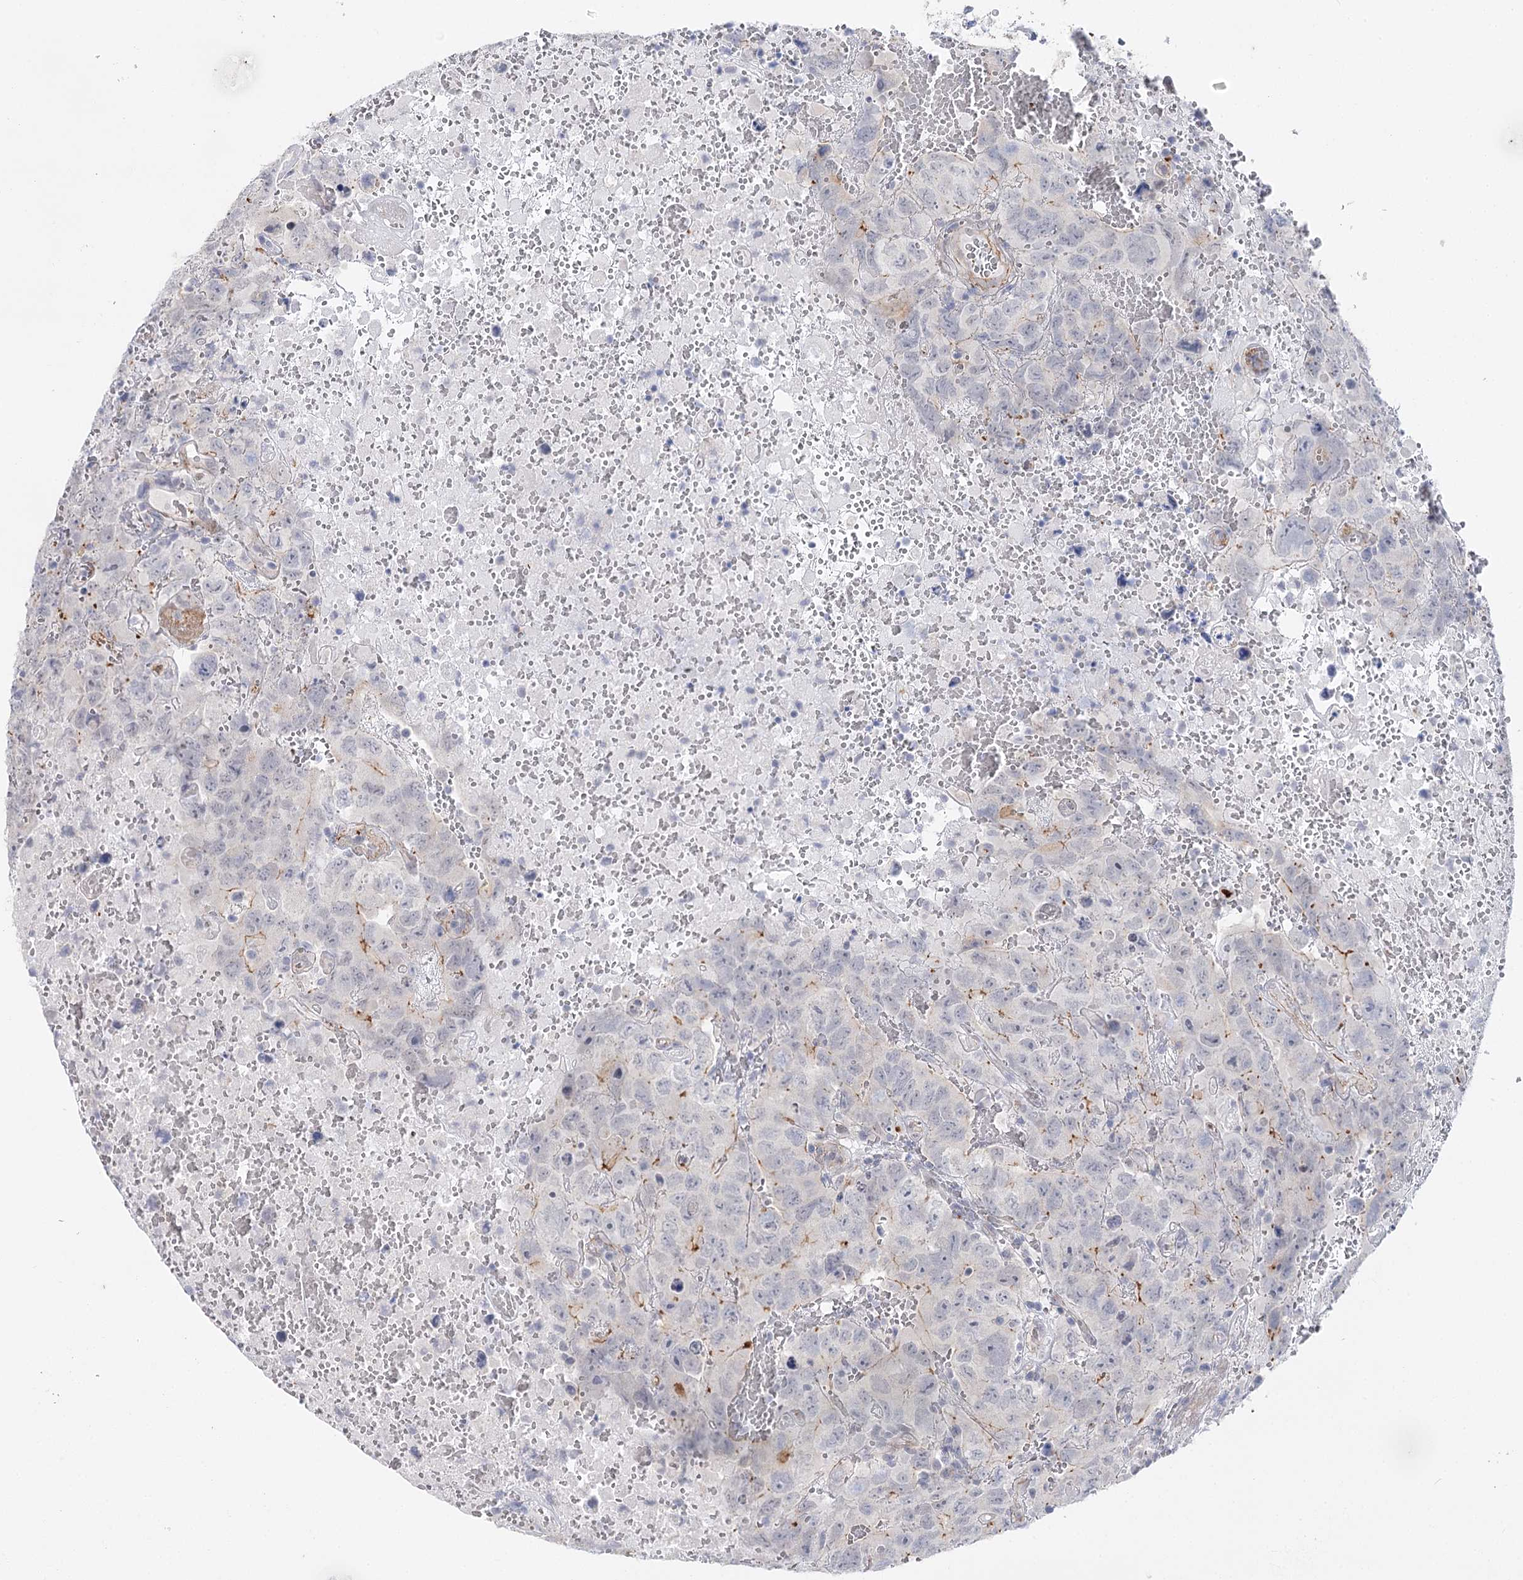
{"staining": {"intensity": "negative", "quantity": "none", "location": "none"}, "tissue": "testis cancer", "cell_type": "Tumor cells", "image_type": "cancer", "snomed": [{"axis": "morphology", "description": "Carcinoma, Embryonal, NOS"}, {"axis": "topography", "description": "Testis"}], "caption": "High magnification brightfield microscopy of testis embryonal carcinoma stained with DAB (3,3'-diaminobenzidine) (brown) and counterstained with hematoxylin (blue): tumor cells show no significant positivity.", "gene": "AGXT2", "patient": {"sex": "male", "age": 45}}